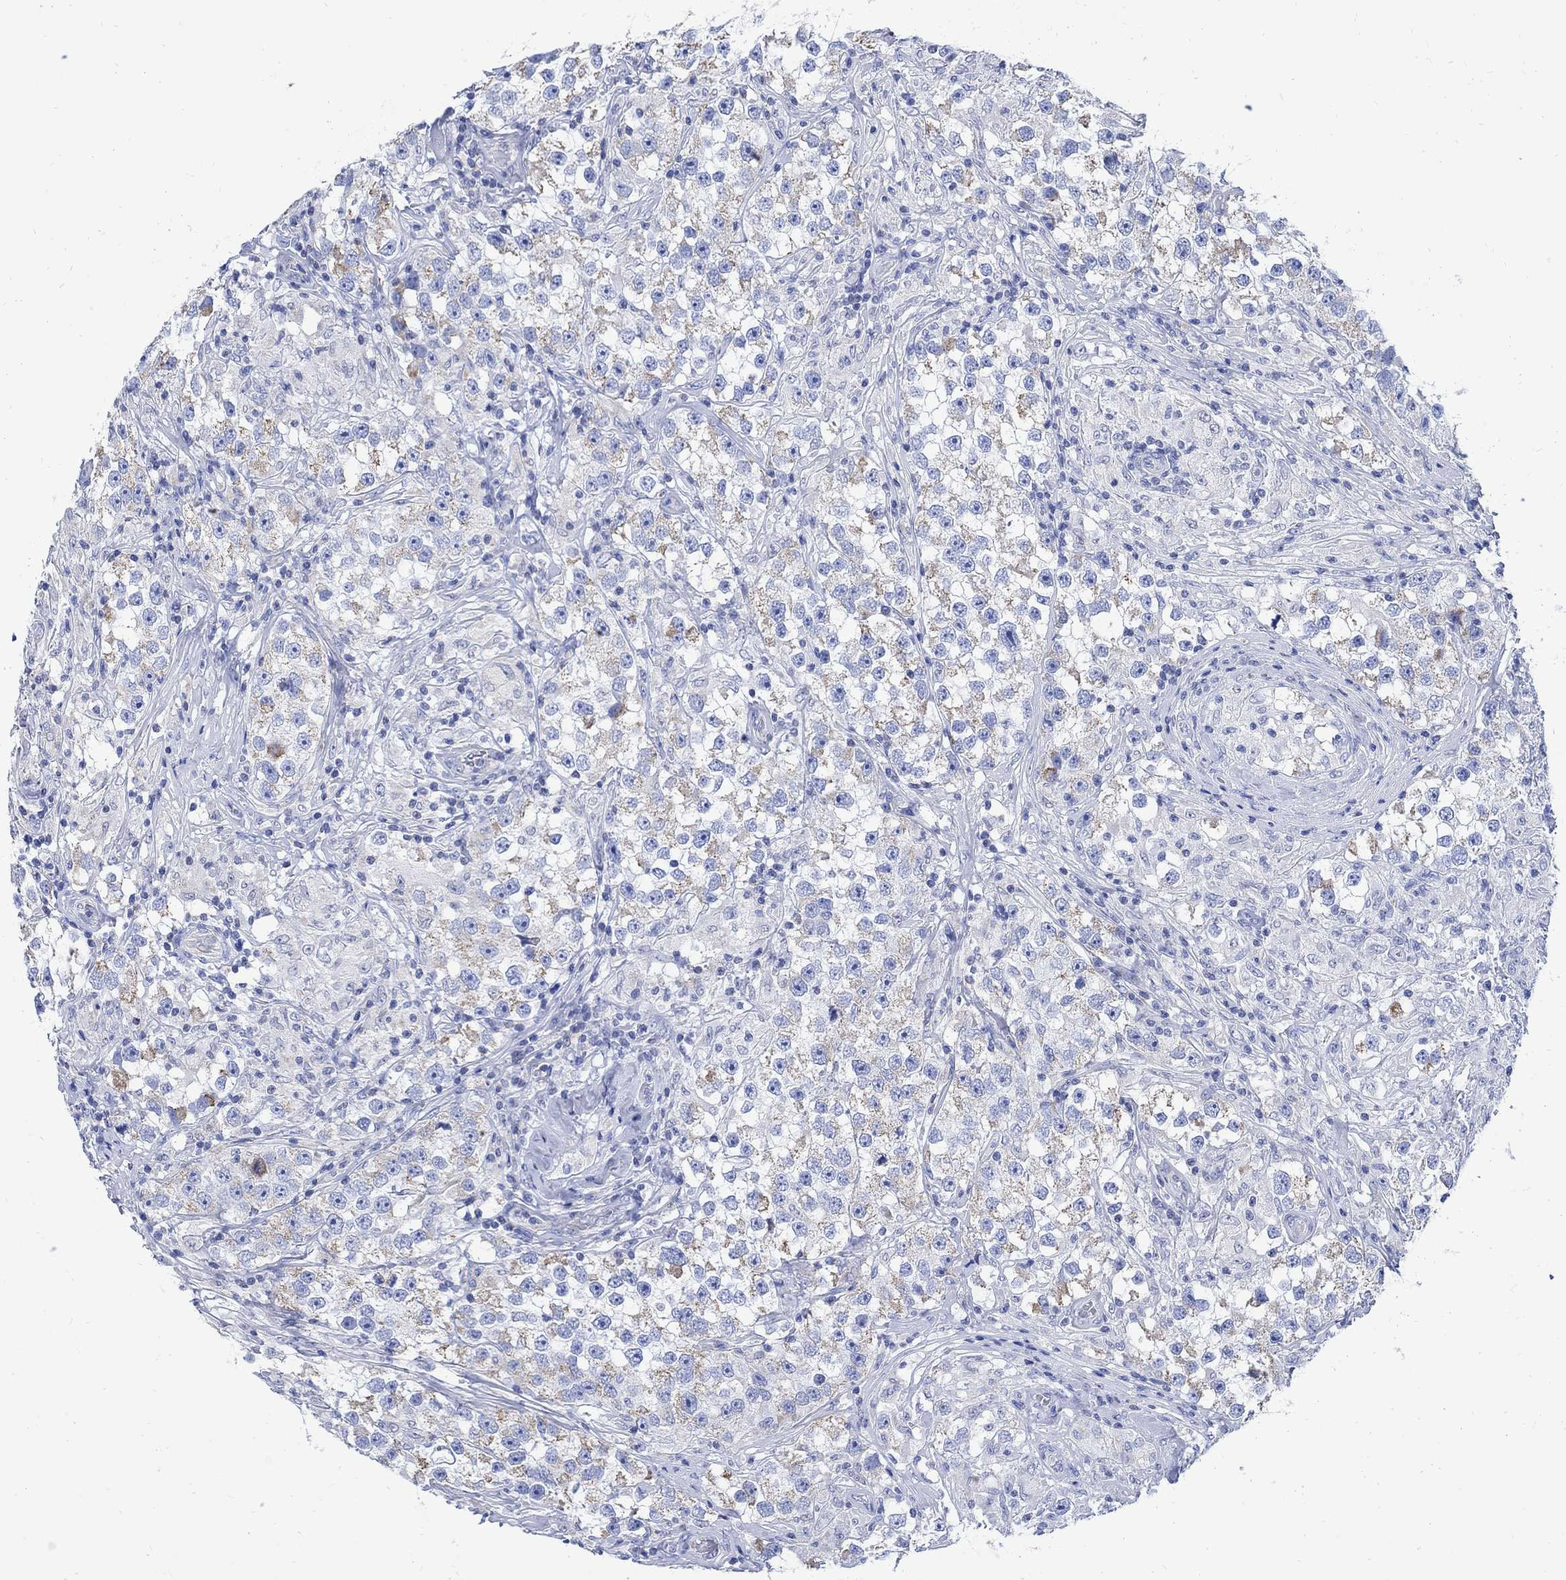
{"staining": {"intensity": "weak", "quantity": "25%-75%", "location": "cytoplasmic/membranous"}, "tissue": "testis cancer", "cell_type": "Tumor cells", "image_type": "cancer", "snomed": [{"axis": "morphology", "description": "Seminoma, NOS"}, {"axis": "topography", "description": "Testis"}], "caption": "Immunohistochemical staining of human testis cancer (seminoma) demonstrates weak cytoplasmic/membranous protein positivity in about 25%-75% of tumor cells. (DAB (3,3'-diaminobenzidine) IHC with brightfield microscopy, high magnification).", "gene": "CPLX2", "patient": {"sex": "male", "age": 46}}